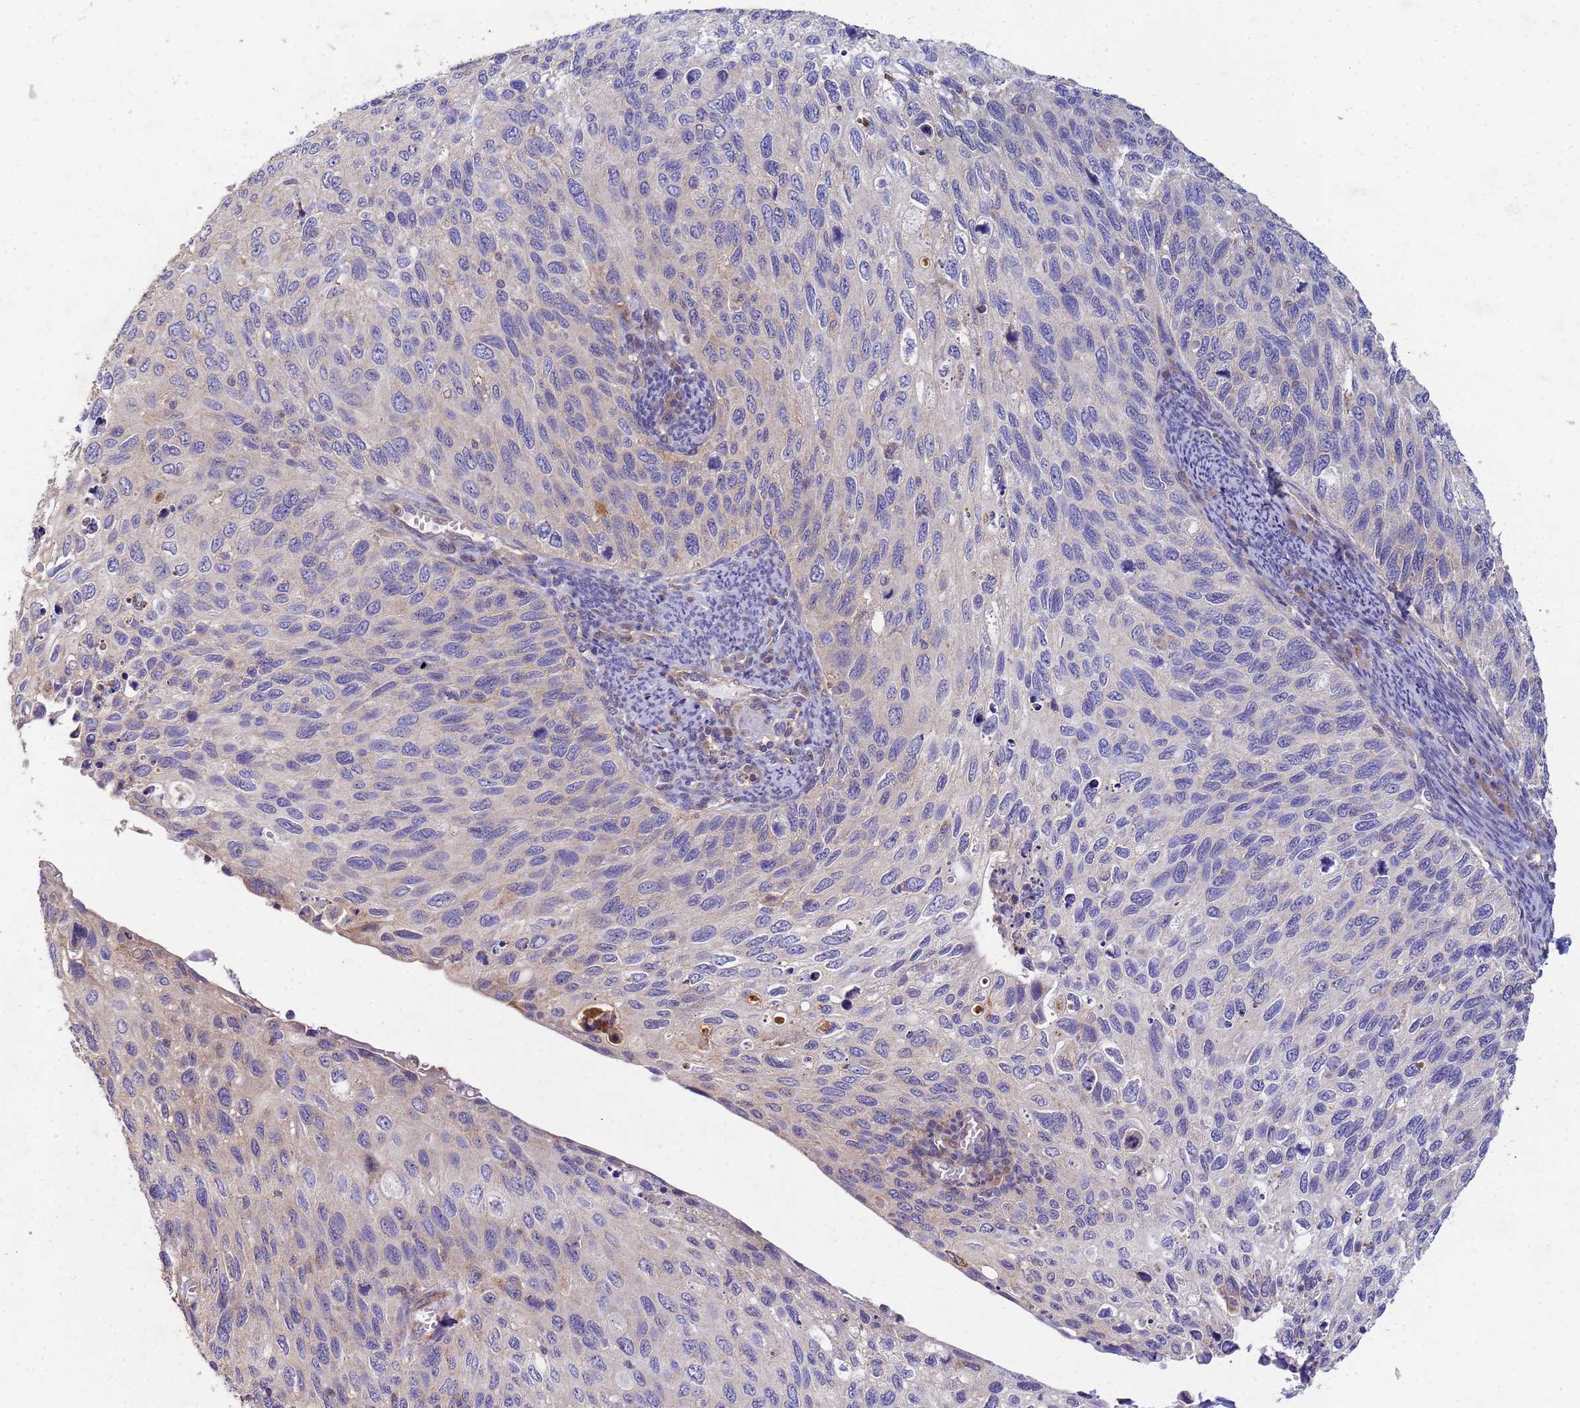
{"staining": {"intensity": "negative", "quantity": "none", "location": "none"}, "tissue": "cervical cancer", "cell_type": "Tumor cells", "image_type": "cancer", "snomed": [{"axis": "morphology", "description": "Squamous cell carcinoma, NOS"}, {"axis": "topography", "description": "Cervix"}], "caption": "Tumor cells are negative for protein expression in human squamous cell carcinoma (cervical).", "gene": "CDC34", "patient": {"sex": "female", "age": 70}}